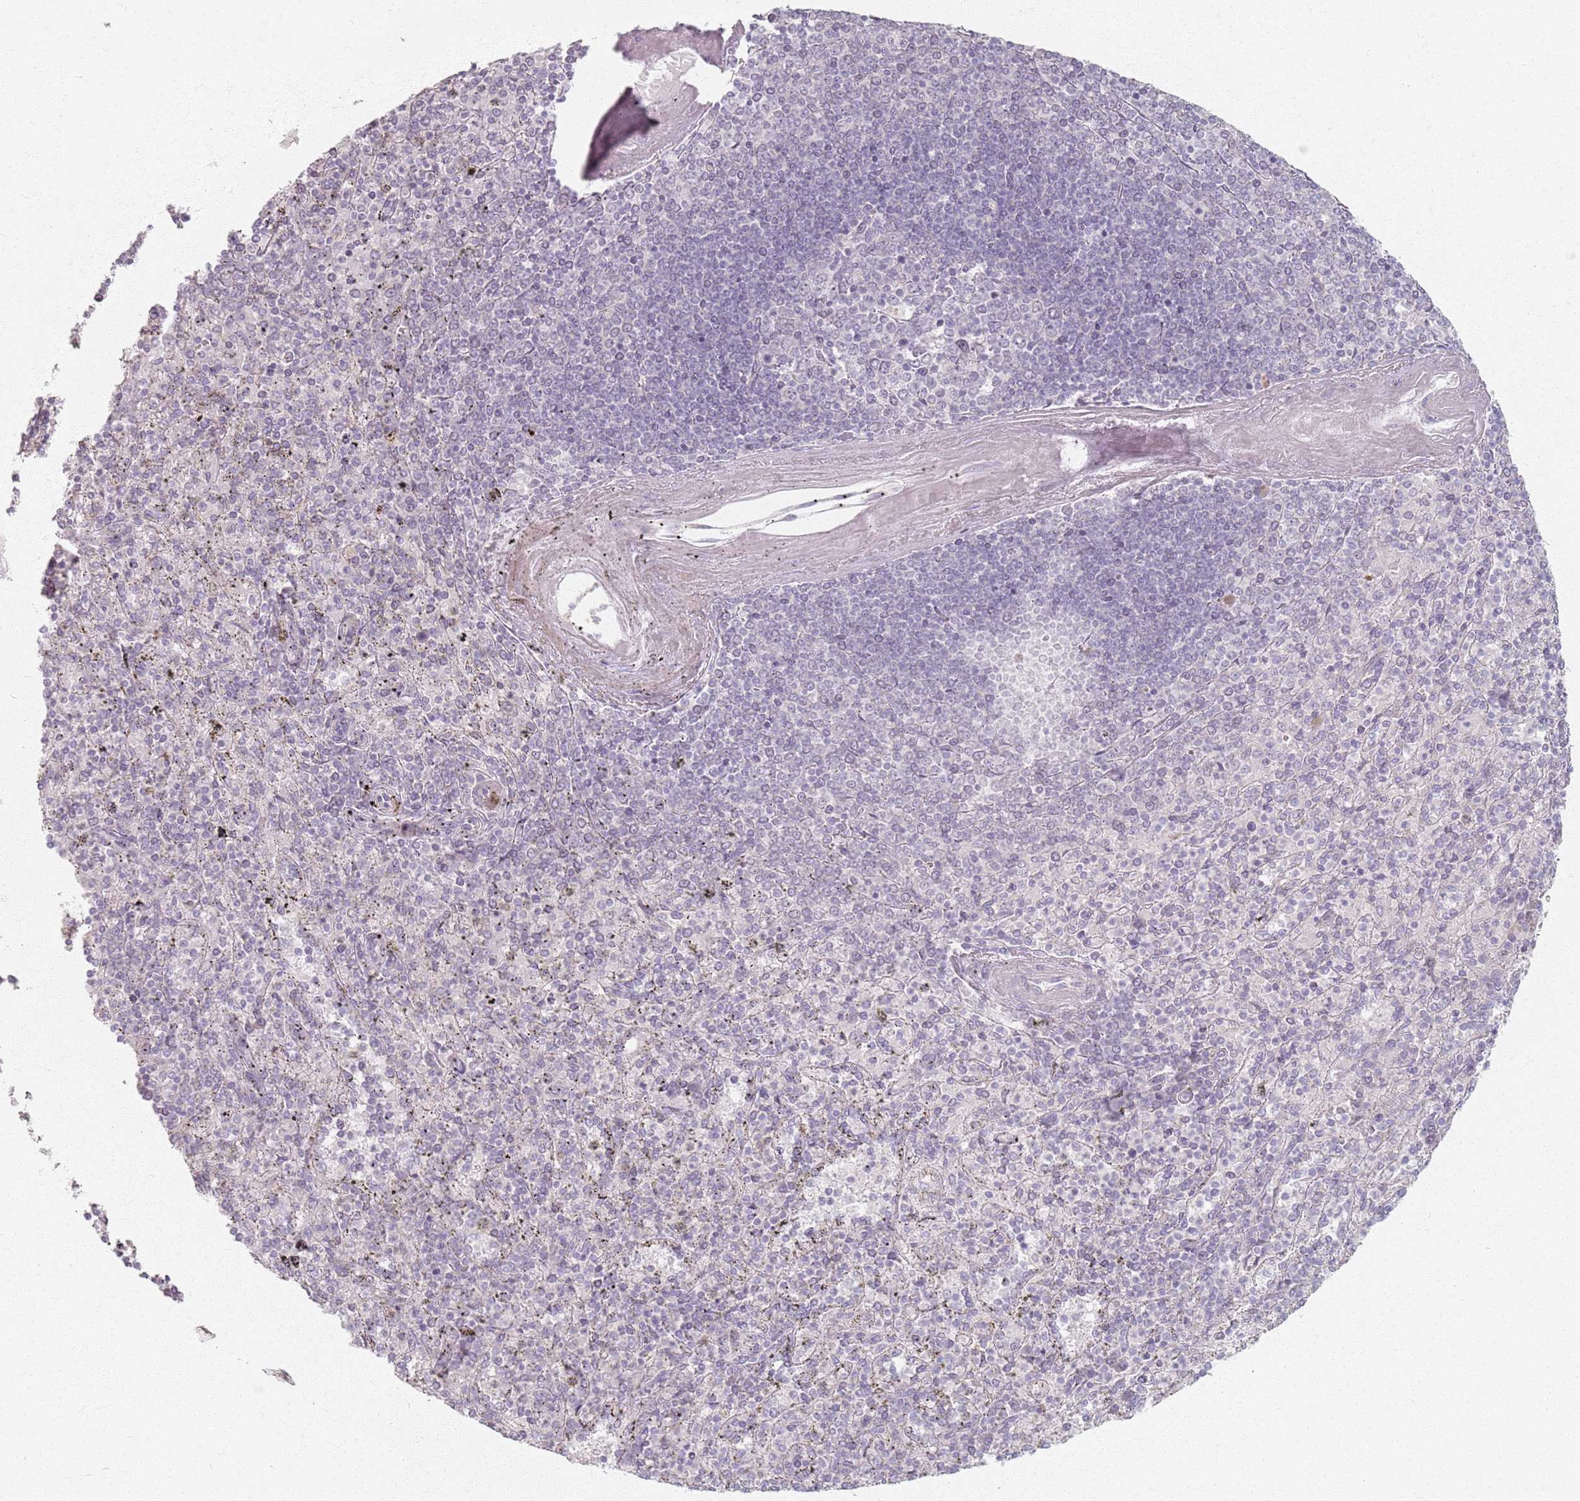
{"staining": {"intensity": "negative", "quantity": "none", "location": "none"}, "tissue": "spleen", "cell_type": "Cells in red pulp", "image_type": "normal", "snomed": [{"axis": "morphology", "description": "Normal tissue, NOS"}, {"axis": "topography", "description": "Spleen"}], "caption": "Cells in red pulp are negative for brown protein staining in unremarkable spleen. (Immunohistochemistry, brightfield microscopy, high magnification).", "gene": "PKD2L2", "patient": {"sex": "male", "age": 82}}